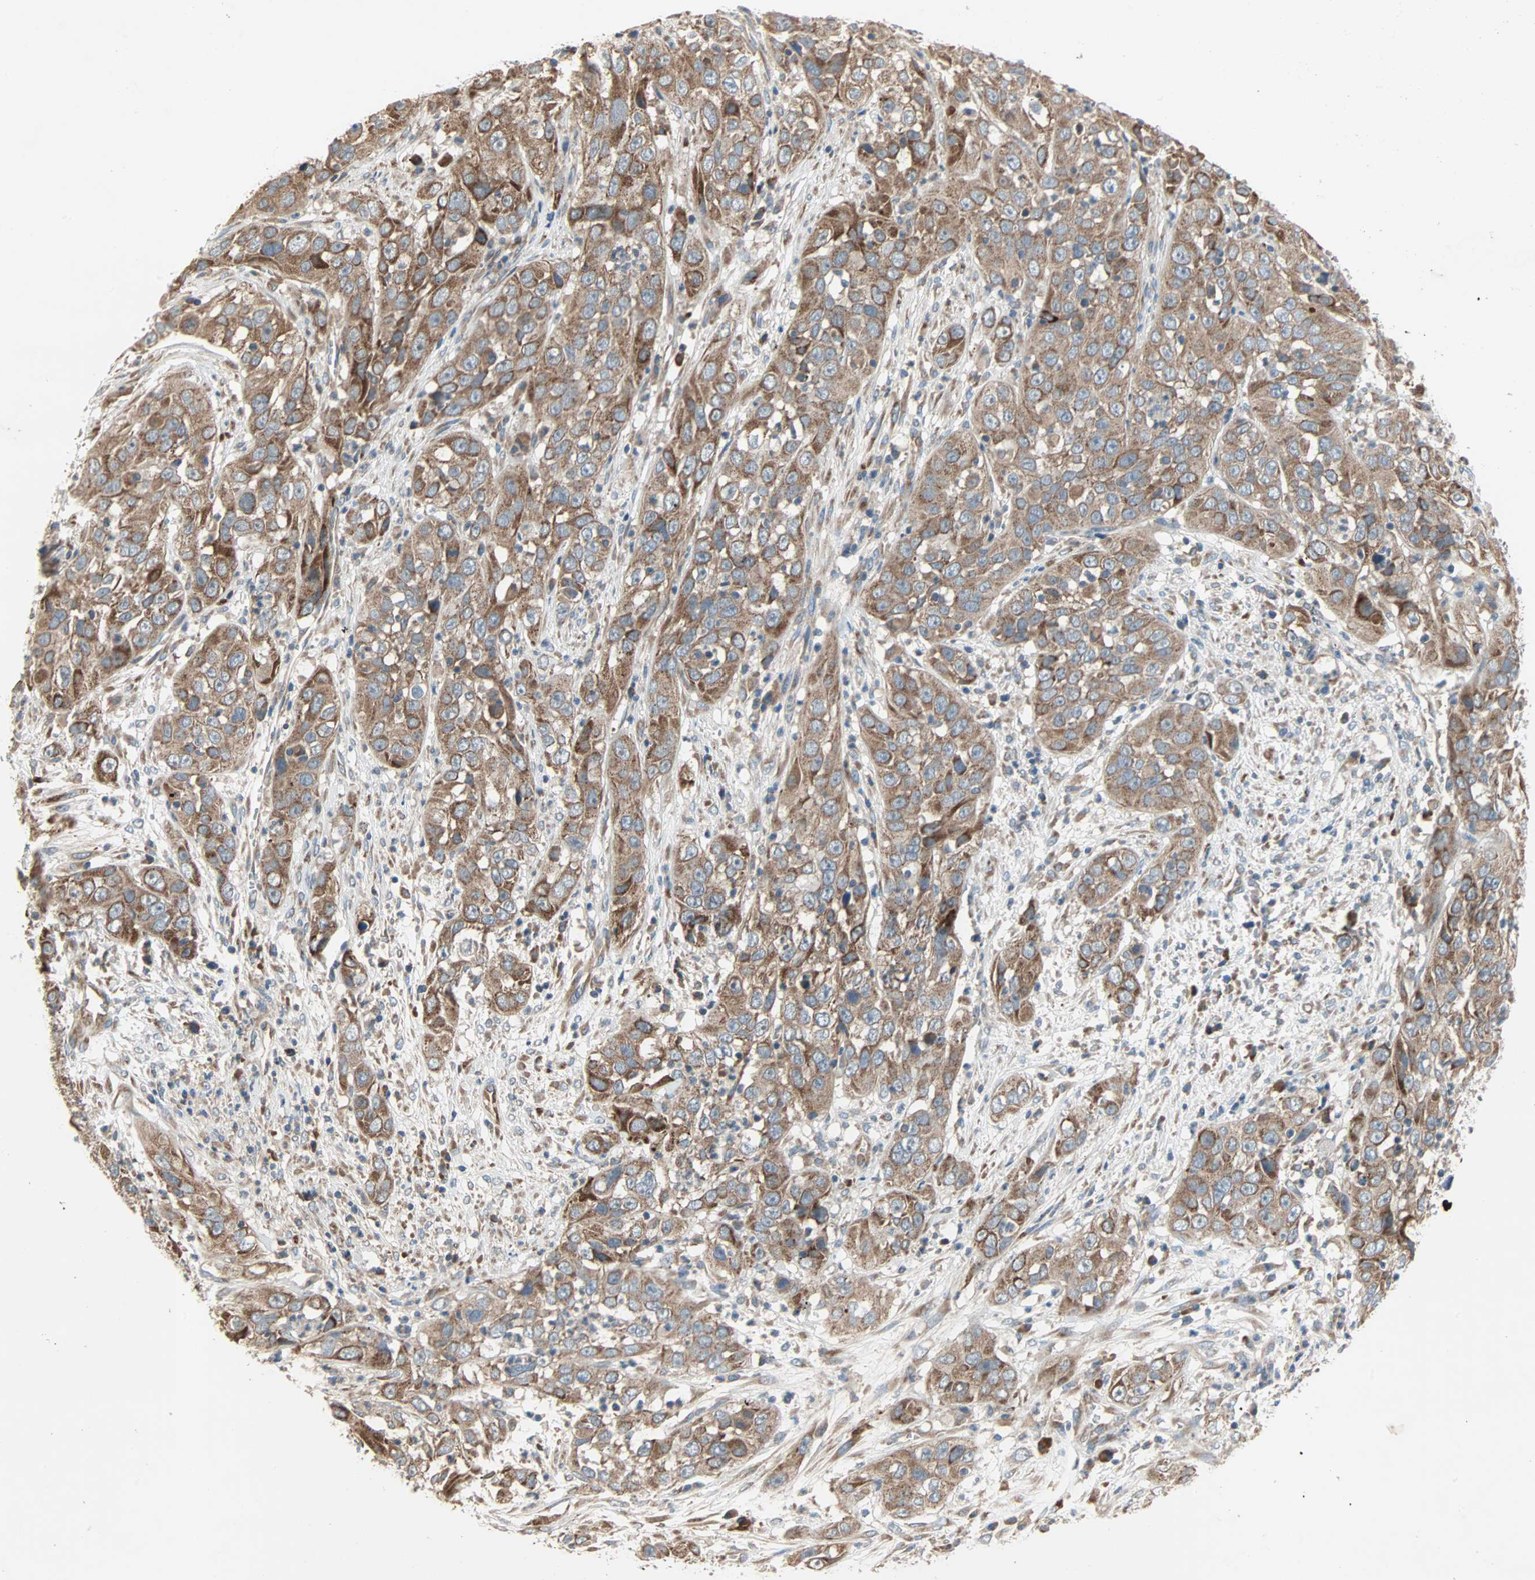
{"staining": {"intensity": "moderate", "quantity": ">75%", "location": "cytoplasmic/membranous"}, "tissue": "cervical cancer", "cell_type": "Tumor cells", "image_type": "cancer", "snomed": [{"axis": "morphology", "description": "Squamous cell carcinoma, NOS"}, {"axis": "topography", "description": "Cervix"}], "caption": "A brown stain labels moderate cytoplasmic/membranous positivity of a protein in human cervical cancer tumor cells.", "gene": "XYLT1", "patient": {"sex": "female", "age": 32}}